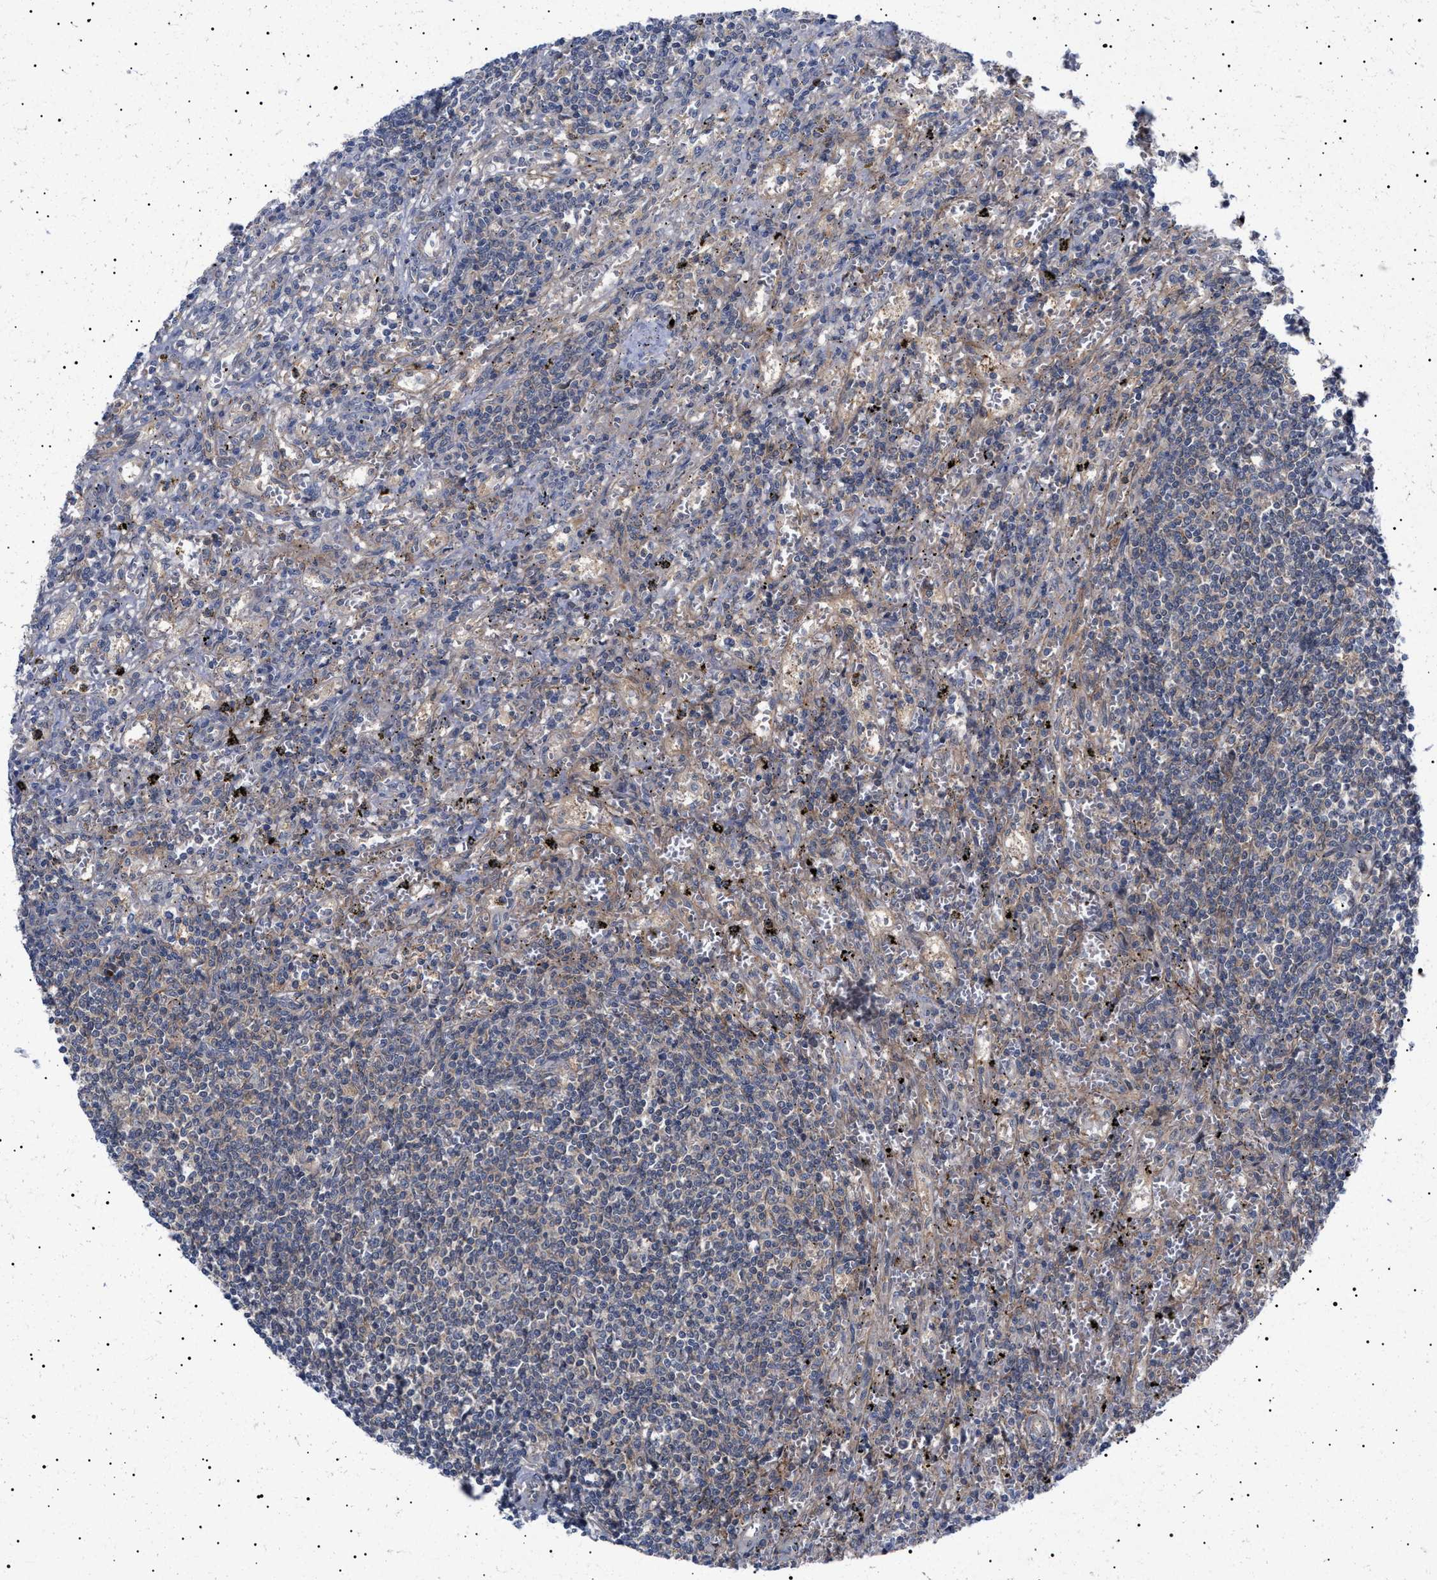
{"staining": {"intensity": "negative", "quantity": "none", "location": "none"}, "tissue": "lymphoma", "cell_type": "Tumor cells", "image_type": "cancer", "snomed": [{"axis": "morphology", "description": "Malignant lymphoma, non-Hodgkin's type, Low grade"}, {"axis": "topography", "description": "Spleen"}], "caption": "IHC of human lymphoma reveals no expression in tumor cells. (Stains: DAB (3,3'-diaminobenzidine) immunohistochemistry (IHC) with hematoxylin counter stain, Microscopy: brightfield microscopy at high magnification).", "gene": "NPLOC4", "patient": {"sex": "male", "age": 76}}